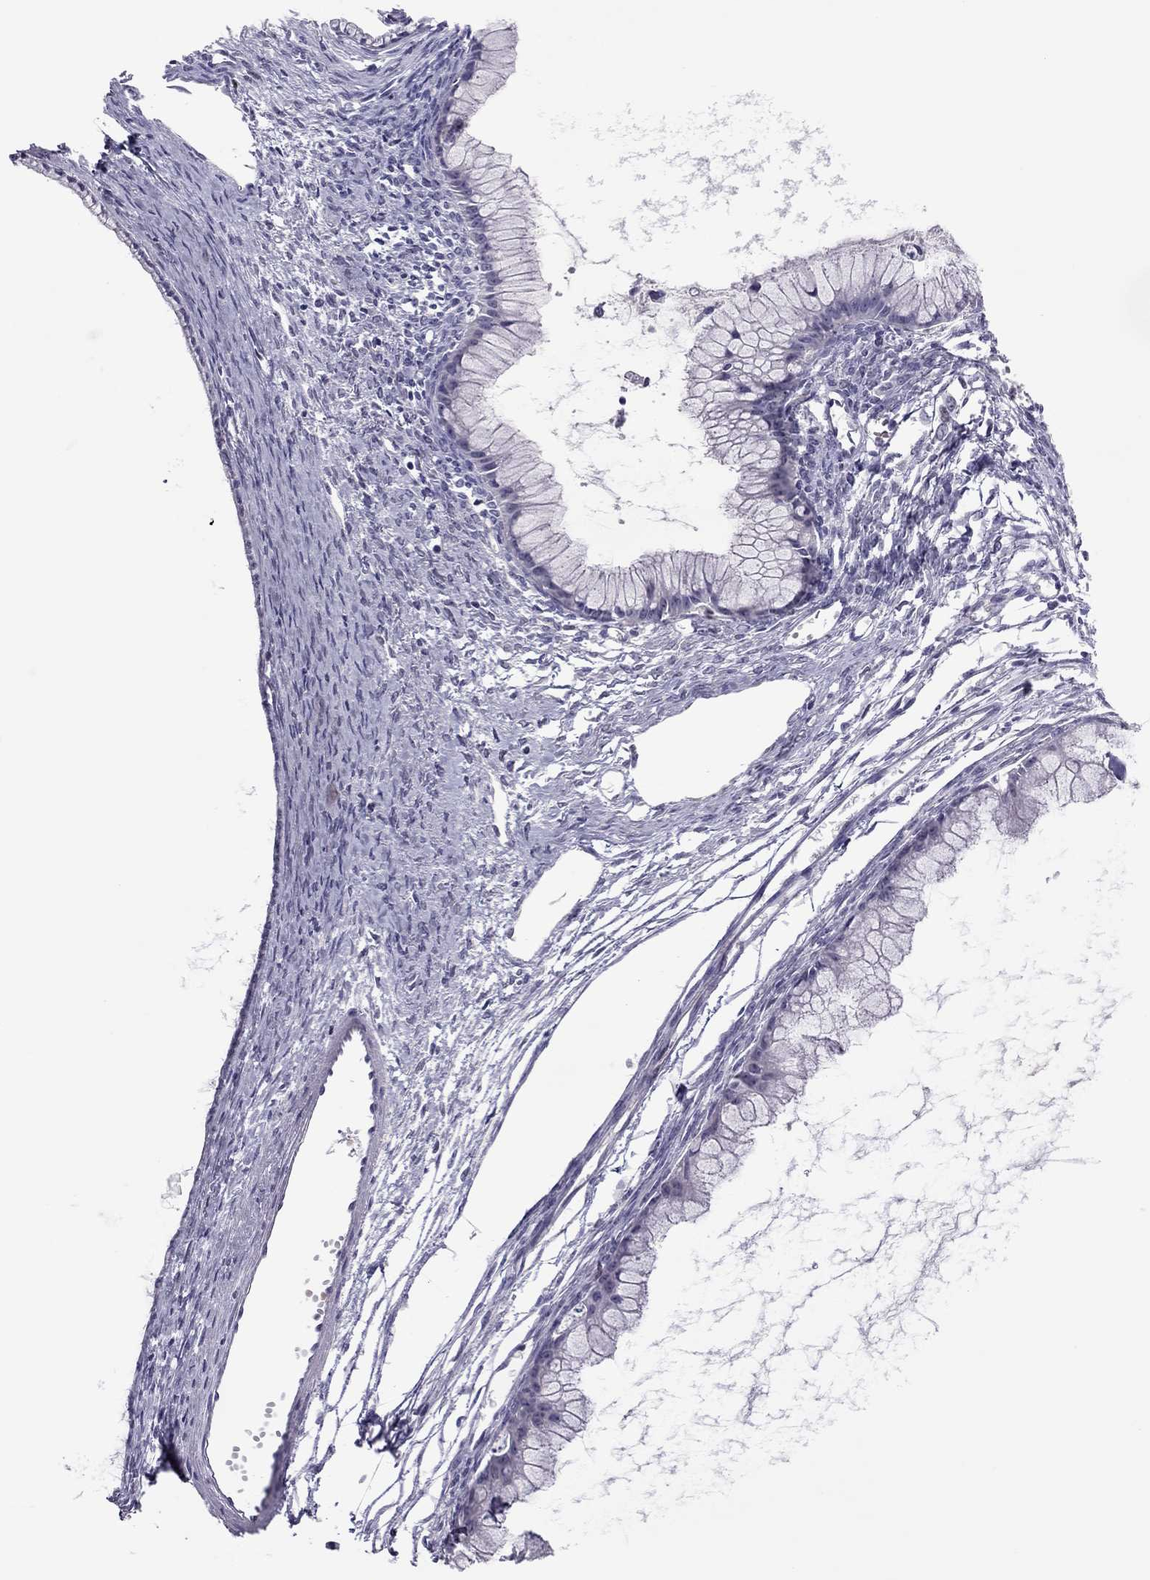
{"staining": {"intensity": "negative", "quantity": "none", "location": "none"}, "tissue": "ovarian cancer", "cell_type": "Tumor cells", "image_type": "cancer", "snomed": [{"axis": "morphology", "description": "Cystadenocarcinoma, mucinous, NOS"}, {"axis": "topography", "description": "Ovary"}], "caption": "Immunohistochemistry of mucinous cystadenocarcinoma (ovarian) displays no expression in tumor cells. Brightfield microscopy of IHC stained with DAB (brown) and hematoxylin (blue), captured at high magnification.", "gene": "SPINT3", "patient": {"sex": "female", "age": 41}}